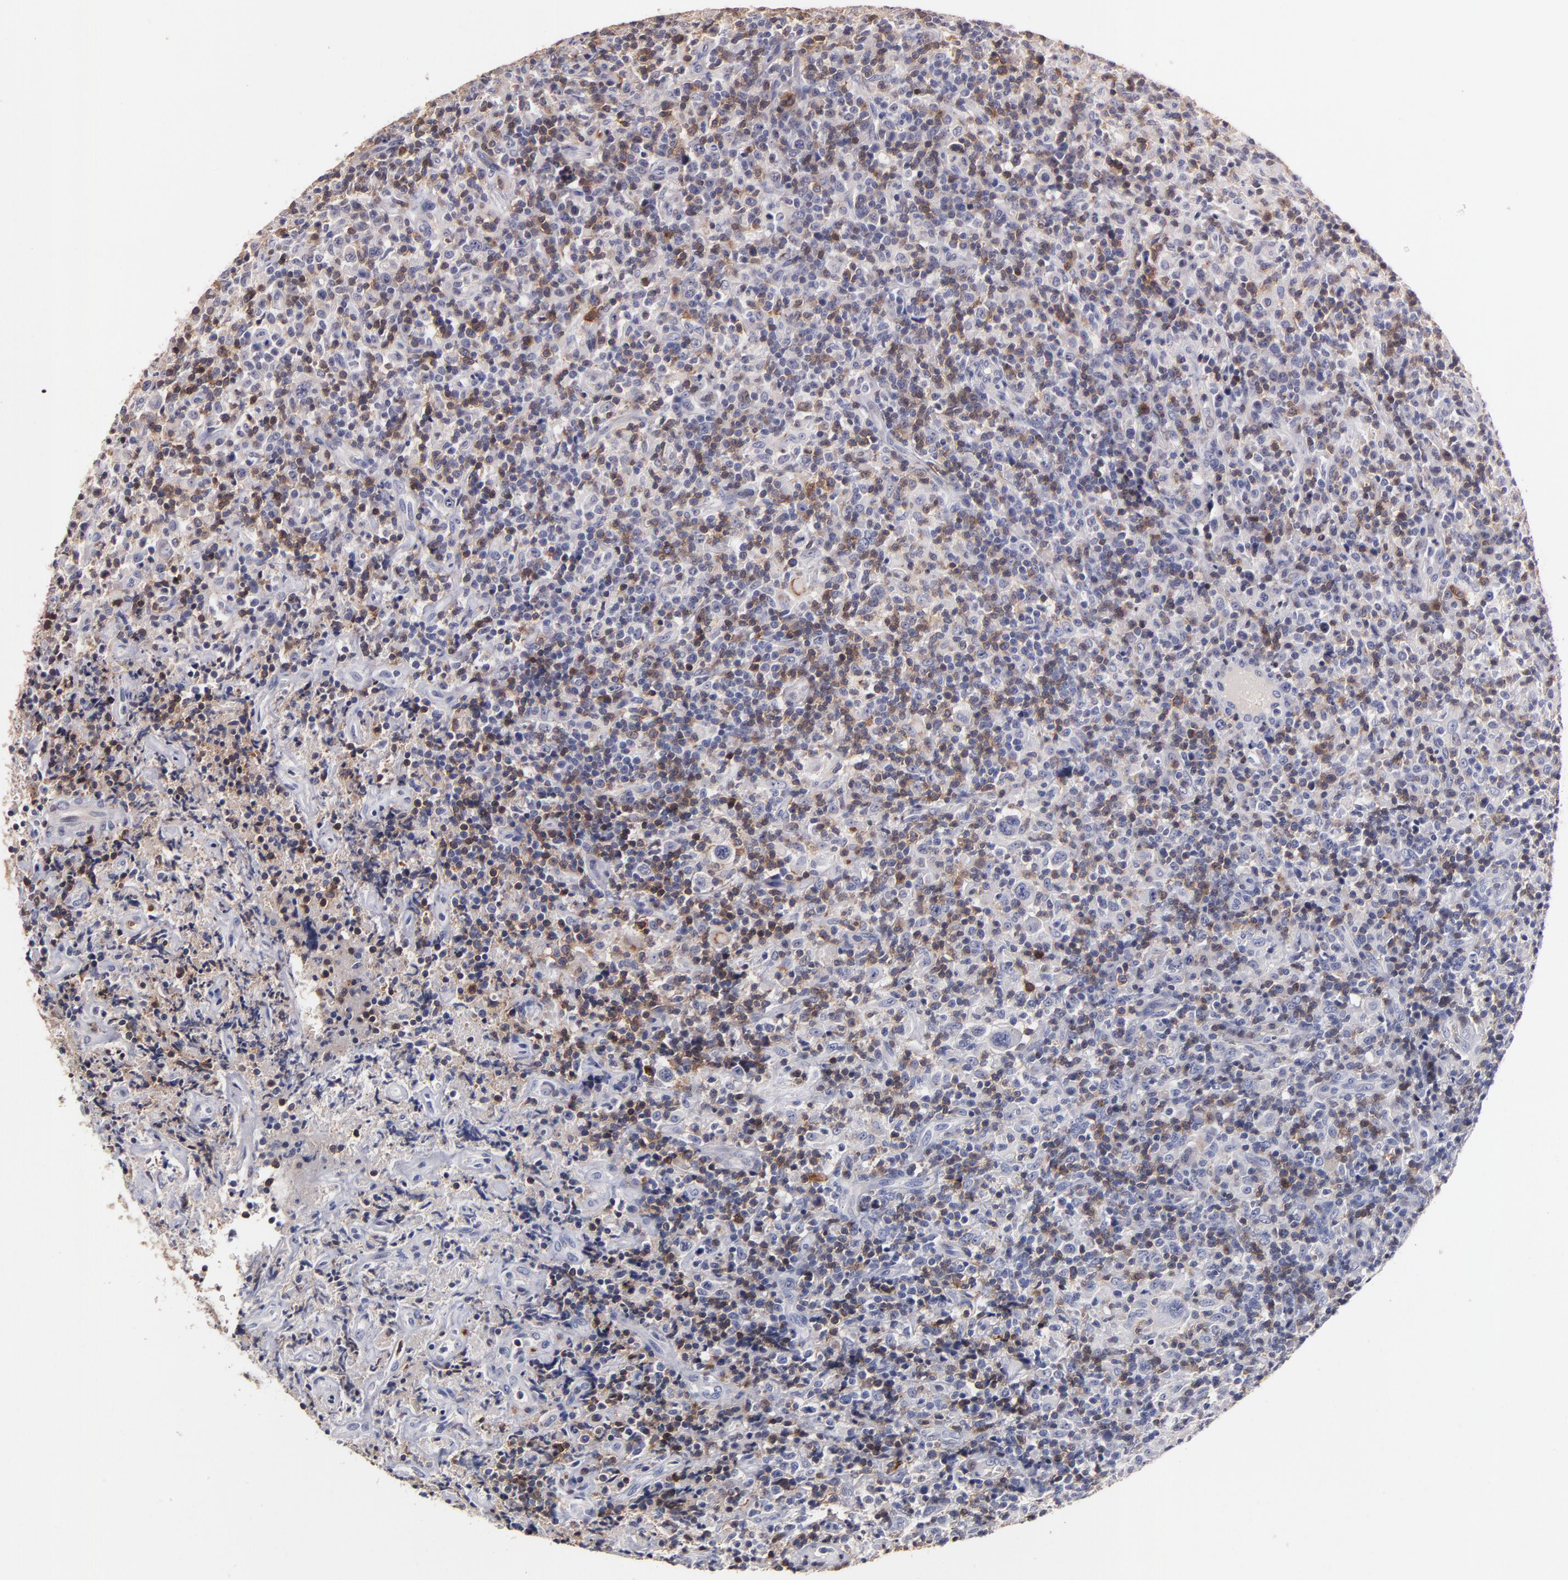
{"staining": {"intensity": "negative", "quantity": "none", "location": "none"}, "tissue": "lymphoma", "cell_type": "Tumor cells", "image_type": "cancer", "snomed": [{"axis": "morphology", "description": "Hodgkin's disease, NOS"}, {"axis": "topography", "description": "Lymph node"}], "caption": "A micrograph of human lymphoma is negative for staining in tumor cells.", "gene": "TRAT1", "patient": {"sex": "male", "age": 65}}